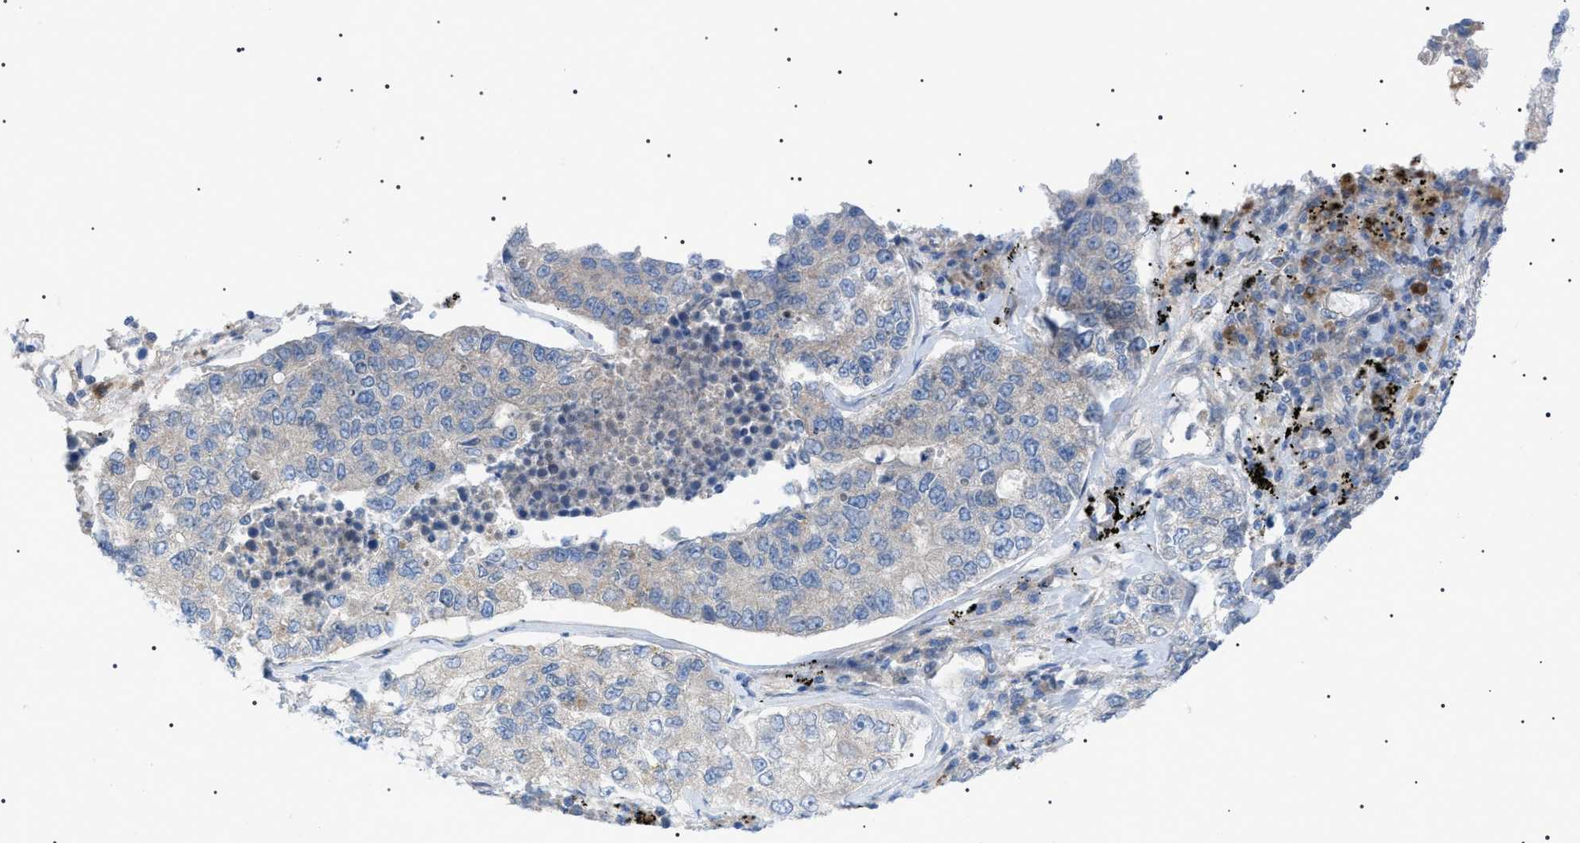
{"staining": {"intensity": "weak", "quantity": "25%-75%", "location": "cytoplasmic/membranous"}, "tissue": "lung cancer", "cell_type": "Tumor cells", "image_type": "cancer", "snomed": [{"axis": "morphology", "description": "Adenocarcinoma, NOS"}, {"axis": "topography", "description": "Lung"}], "caption": "This is a micrograph of IHC staining of lung cancer, which shows weak staining in the cytoplasmic/membranous of tumor cells.", "gene": "ADAMTS1", "patient": {"sex": "male", "age": 49}}